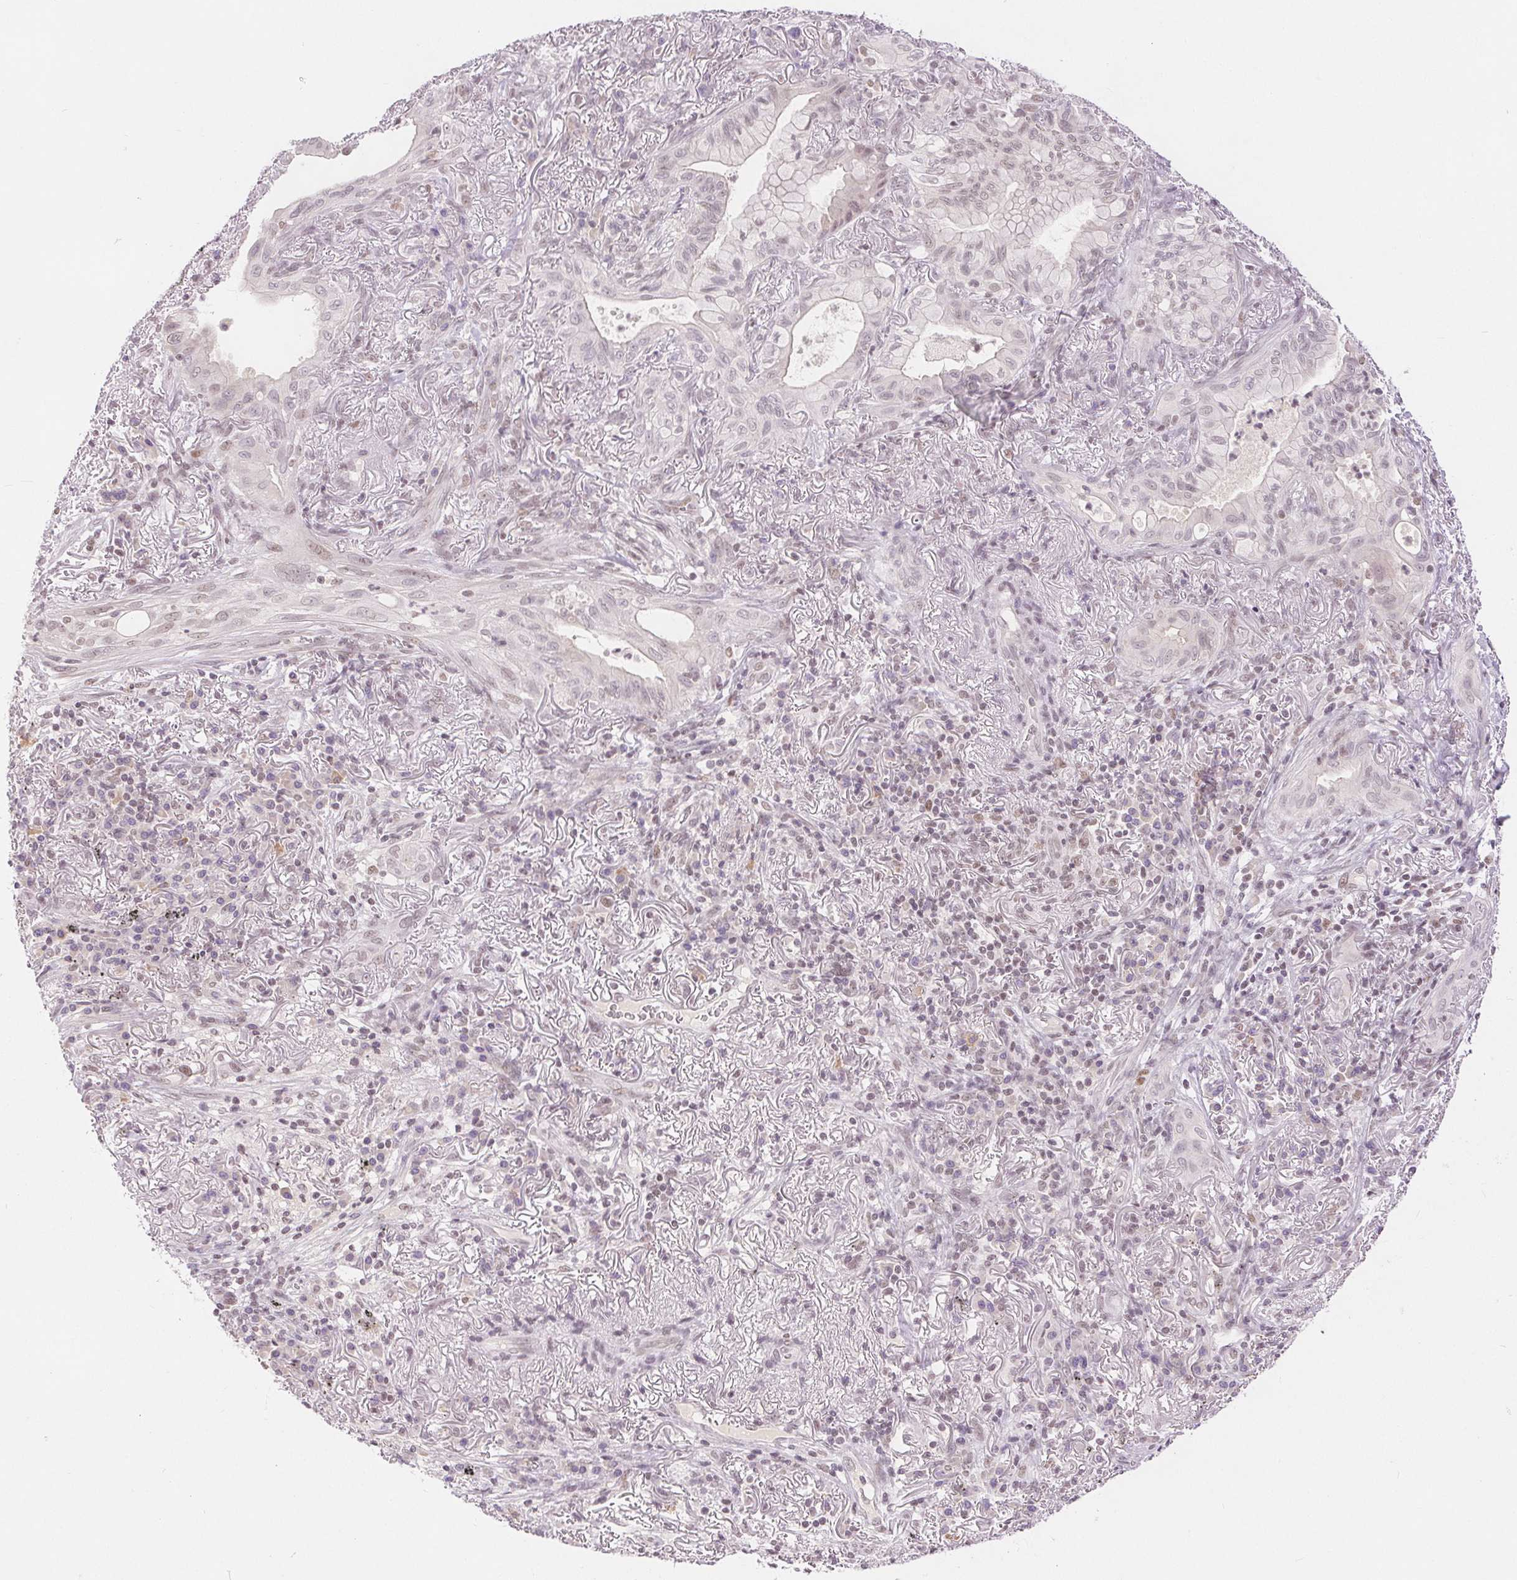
{"staining": {"intensity": "weak", "quantity": "<25%", "location": "nuclear"}, "tissue": "lung cancer", "cell_type": "Tumor cells", "image_type": "cancer", "snomed": [{"axis": "morphology", "description": "Adenocarcinoma, NOS"}, {"axis": "topography", "description": "Lung"}], "caption": "Lung adenocarcinoma stained for a protein using immunohistochemistry reveals no expression tumor cells.", "gene": "DEK", "patient": {"sex": "male", "age": 77}}